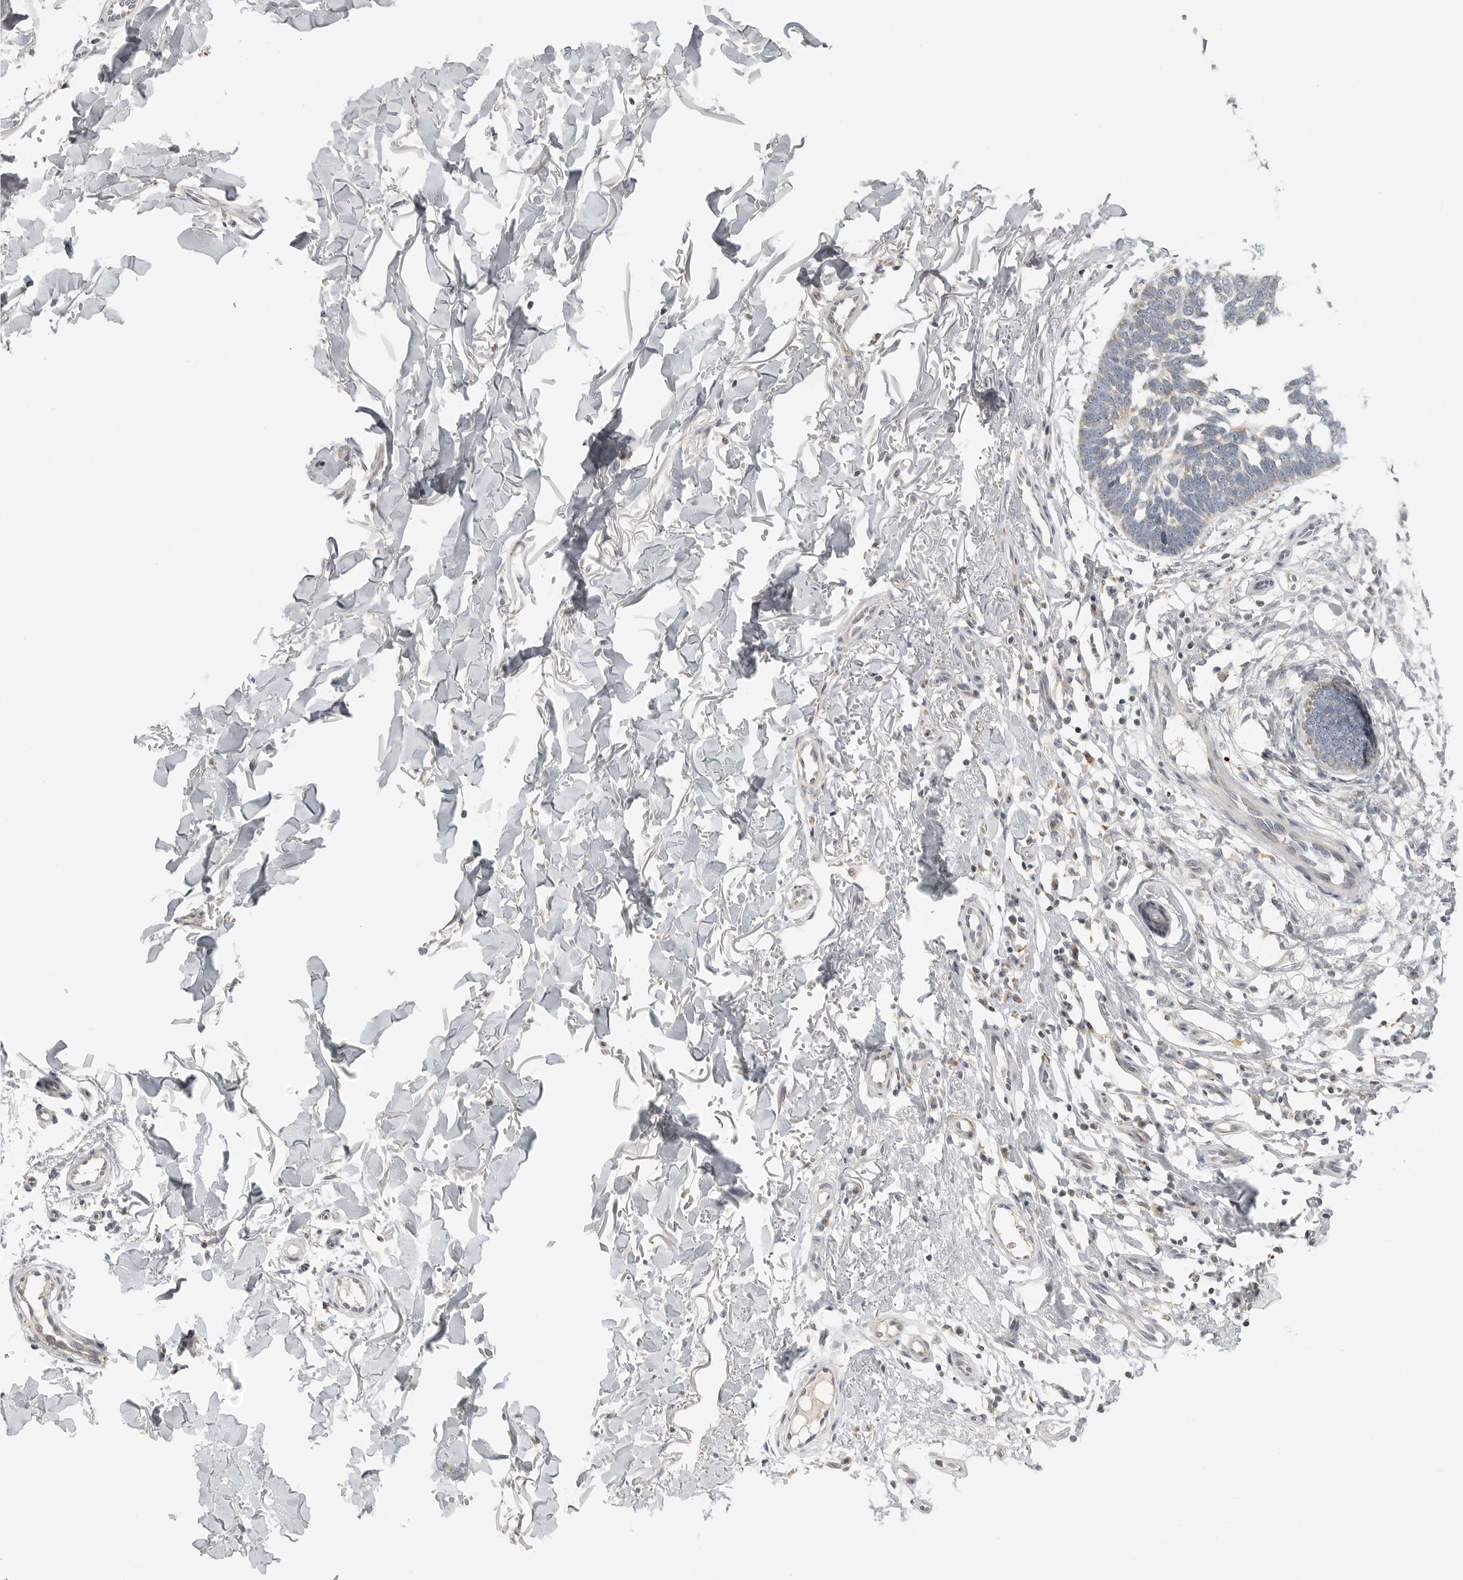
{"staining": {"intensity": "negative", "quantity": "none", "location": "none"}, "tissue": "skin cancer", "cell_type": "Tumor cells", "image_type": "cancer", "snomed": [{"axis": "morphology", "description": "Normal tissue, NOS"}, {"axis": "morphology", "description": "Basal cell carcinoma"}, {"axis": "topography", "description": "Skin"}], "caption": "High power microscopy micrograph of an IHC histopathology image of skin basal cell carcinoma, revealing no significant positivity in tumor cells.", "gene": "RXFP3", "patient": {"sex": "male", "age": 77}}